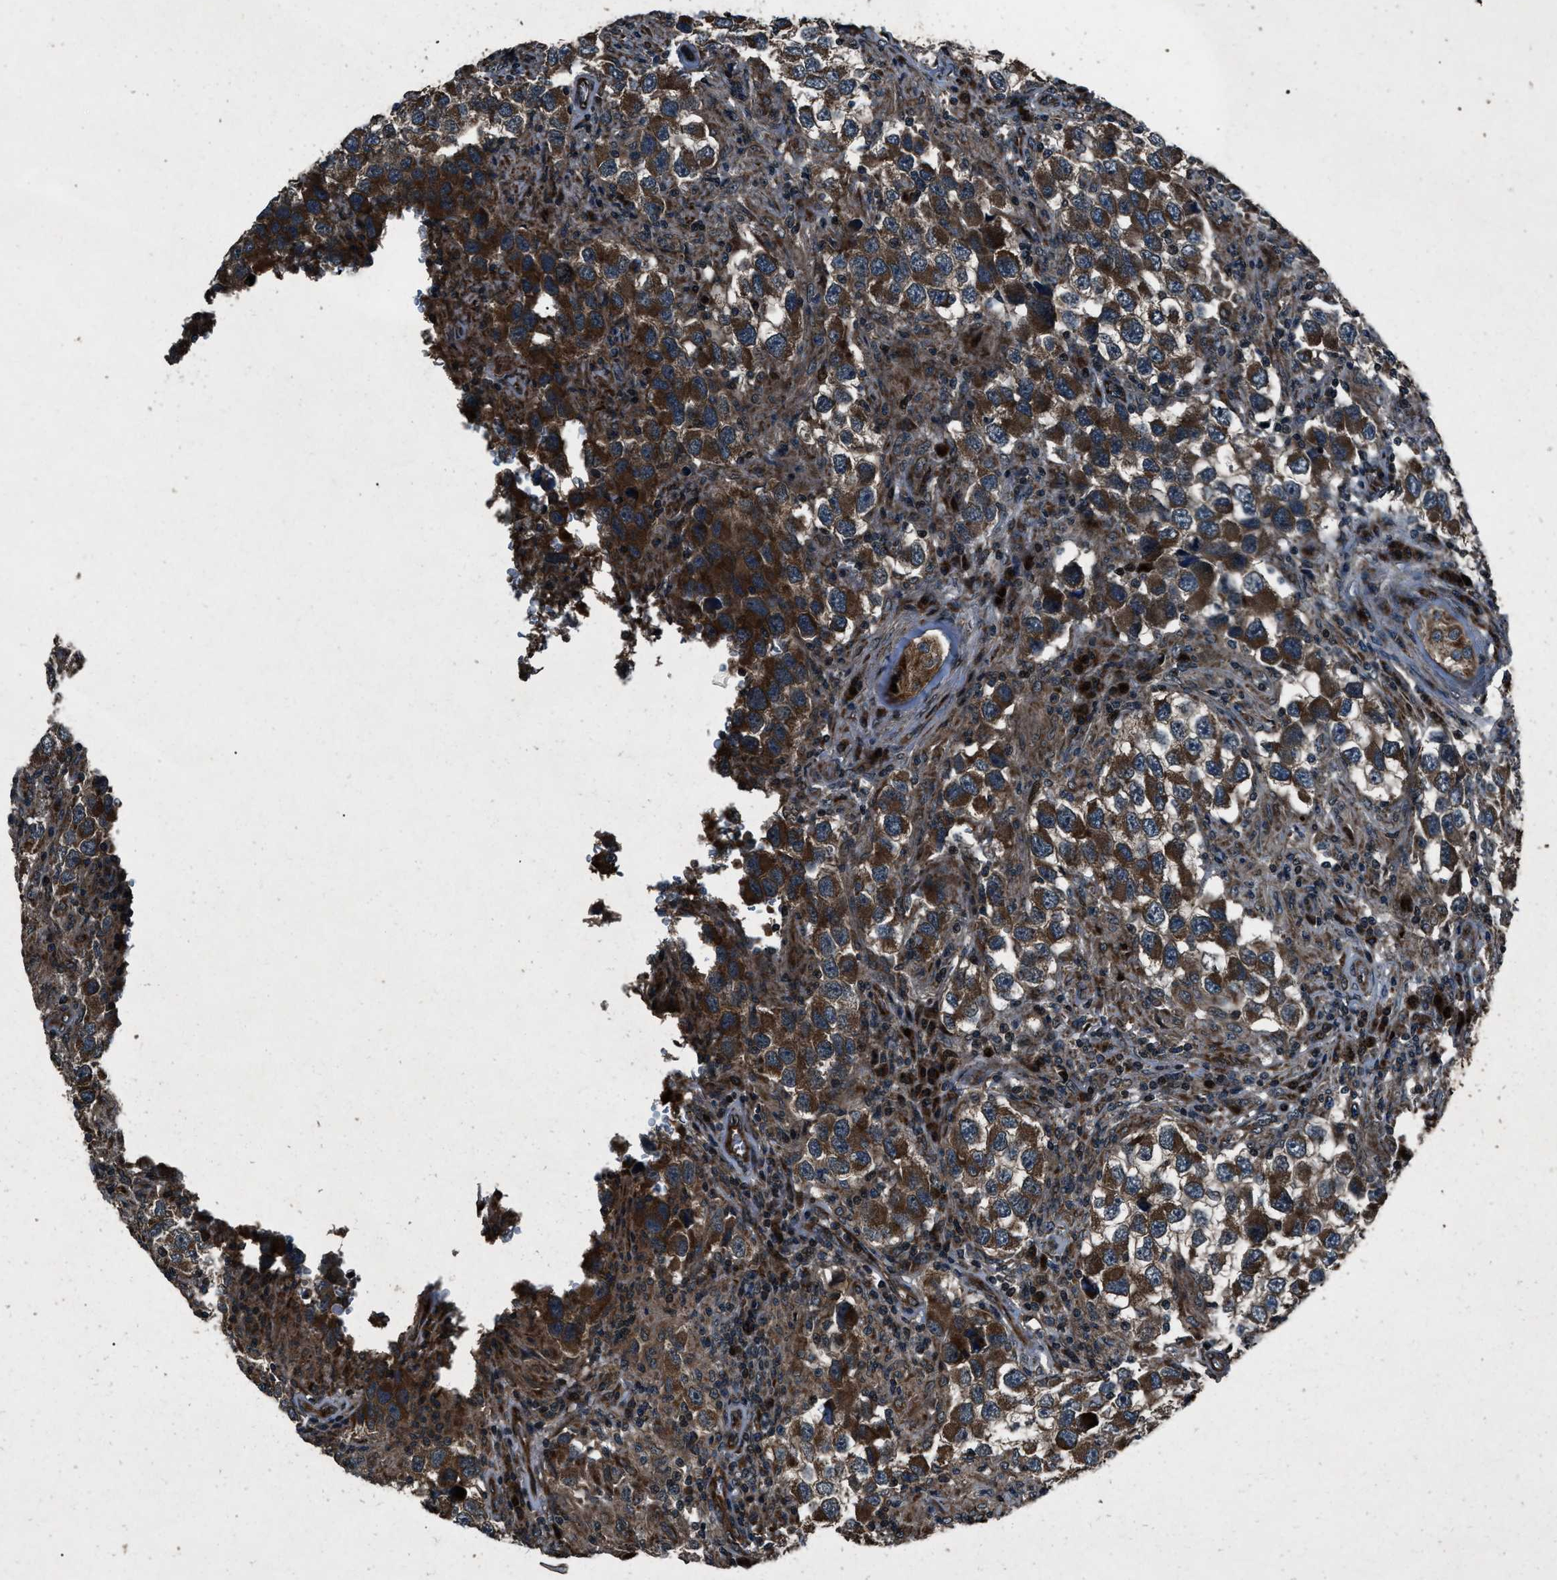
{"staining": {"intensity": "strong", "quantity": ">75%", "location": "cytoplasmic/membranous"}, "tissue": "testis cancer", "cell_type": "Tumor cells", "image_type": "cancer", "snomed": [{"axis": "morphology", "description": "Carcinoma, Embryonal, NOS"}, {"axis": "topography", "description": "Testis"}], "caption": "High-magnification brightfield microscopy of testis cancer stained with DAB (3,3'-diaminobenzidine) (brown) and counterstained with hematoxylin (blue). tumor cells exhibit strong cytoplasmic/membranous positivity is appreciated in about>75% of cells.", "gene": "IRAK4", "patient": {"sex": "male", "age": 21}}